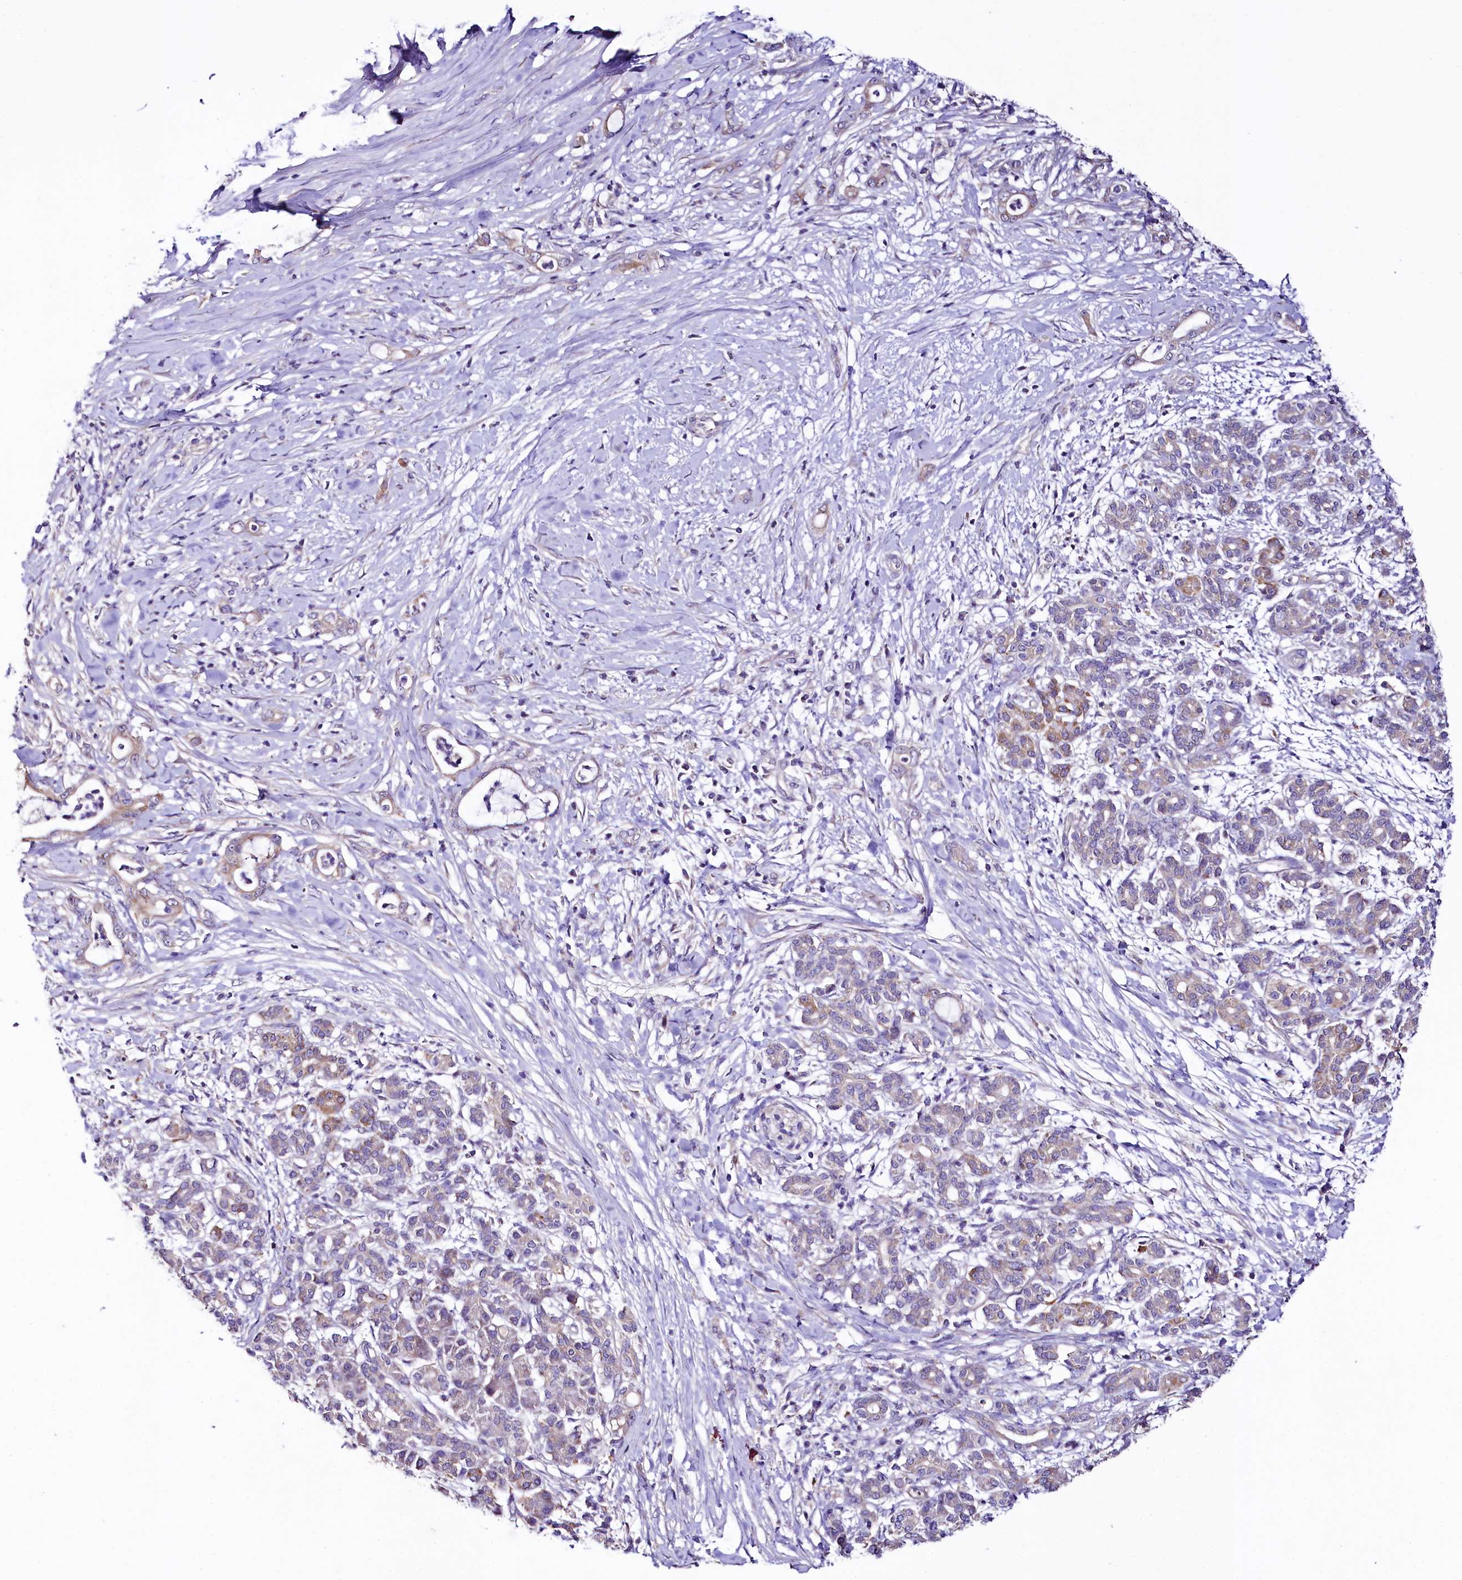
{"staining": {"intensity": "weak", "quantity": "25%-75%", "location": "cytoplasmic/membranous"}, "tissue": "pancreatic cancer", "cell_type": "Tumor cells", "image_type": "cancer", "snomed": [{"axis": "morphology", "description": "Adenocarcinoma, NOS"}, {"axis": "topography", "description": "Pancreas"}], "caption": "Human pancreatic cancer stained with a protein marker shows weak staining in tumor cells.", "gene": "ZNF45", "patient": {"sex": "female", "age": 55}}